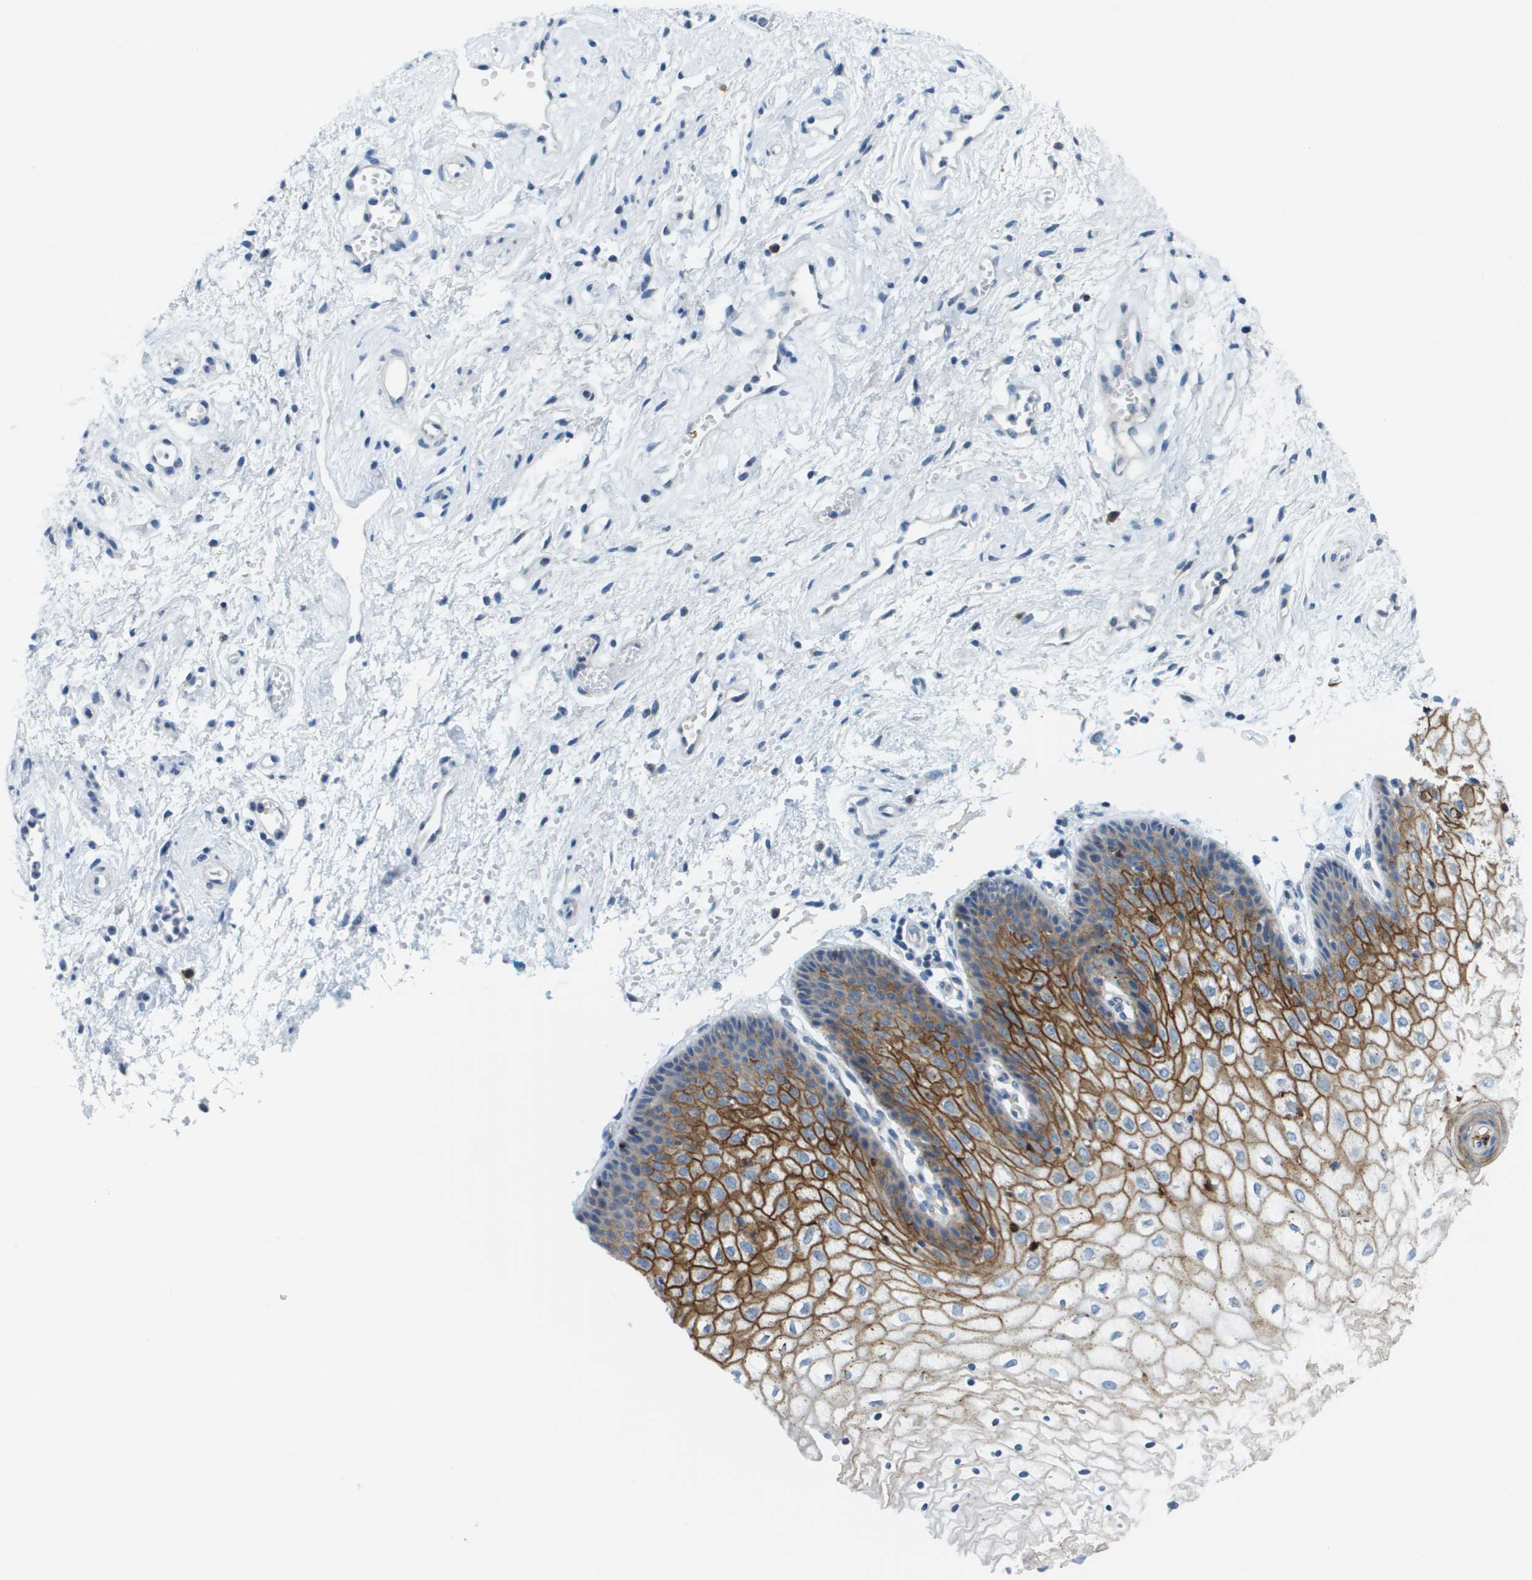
{"staining": {"intensity": "strong", "quantity": "25%-75%", "location": "cytoplasmic/membranous"}, "tissue": "vagina", "cell_type": "Squamous epithelial cells", "image_type": "normal", "snomed": [{"axis": "morphology", "description": "Normal tissue, NOS"}, {"axis": "topography", "description": "Vagina"}], "caption": "A micrograph of vagina stained for a protein shows strong cytoplasmic/membranous brown staining in squamous epithelial cells. Using DAB (3,3'-diaminobenzidine) (brown) and hematoxylin (blue) stains, captured at high magnification using brightfield microscopy.", "gene": "SDC1", "patient": {"sex": "female", "age": 34}}